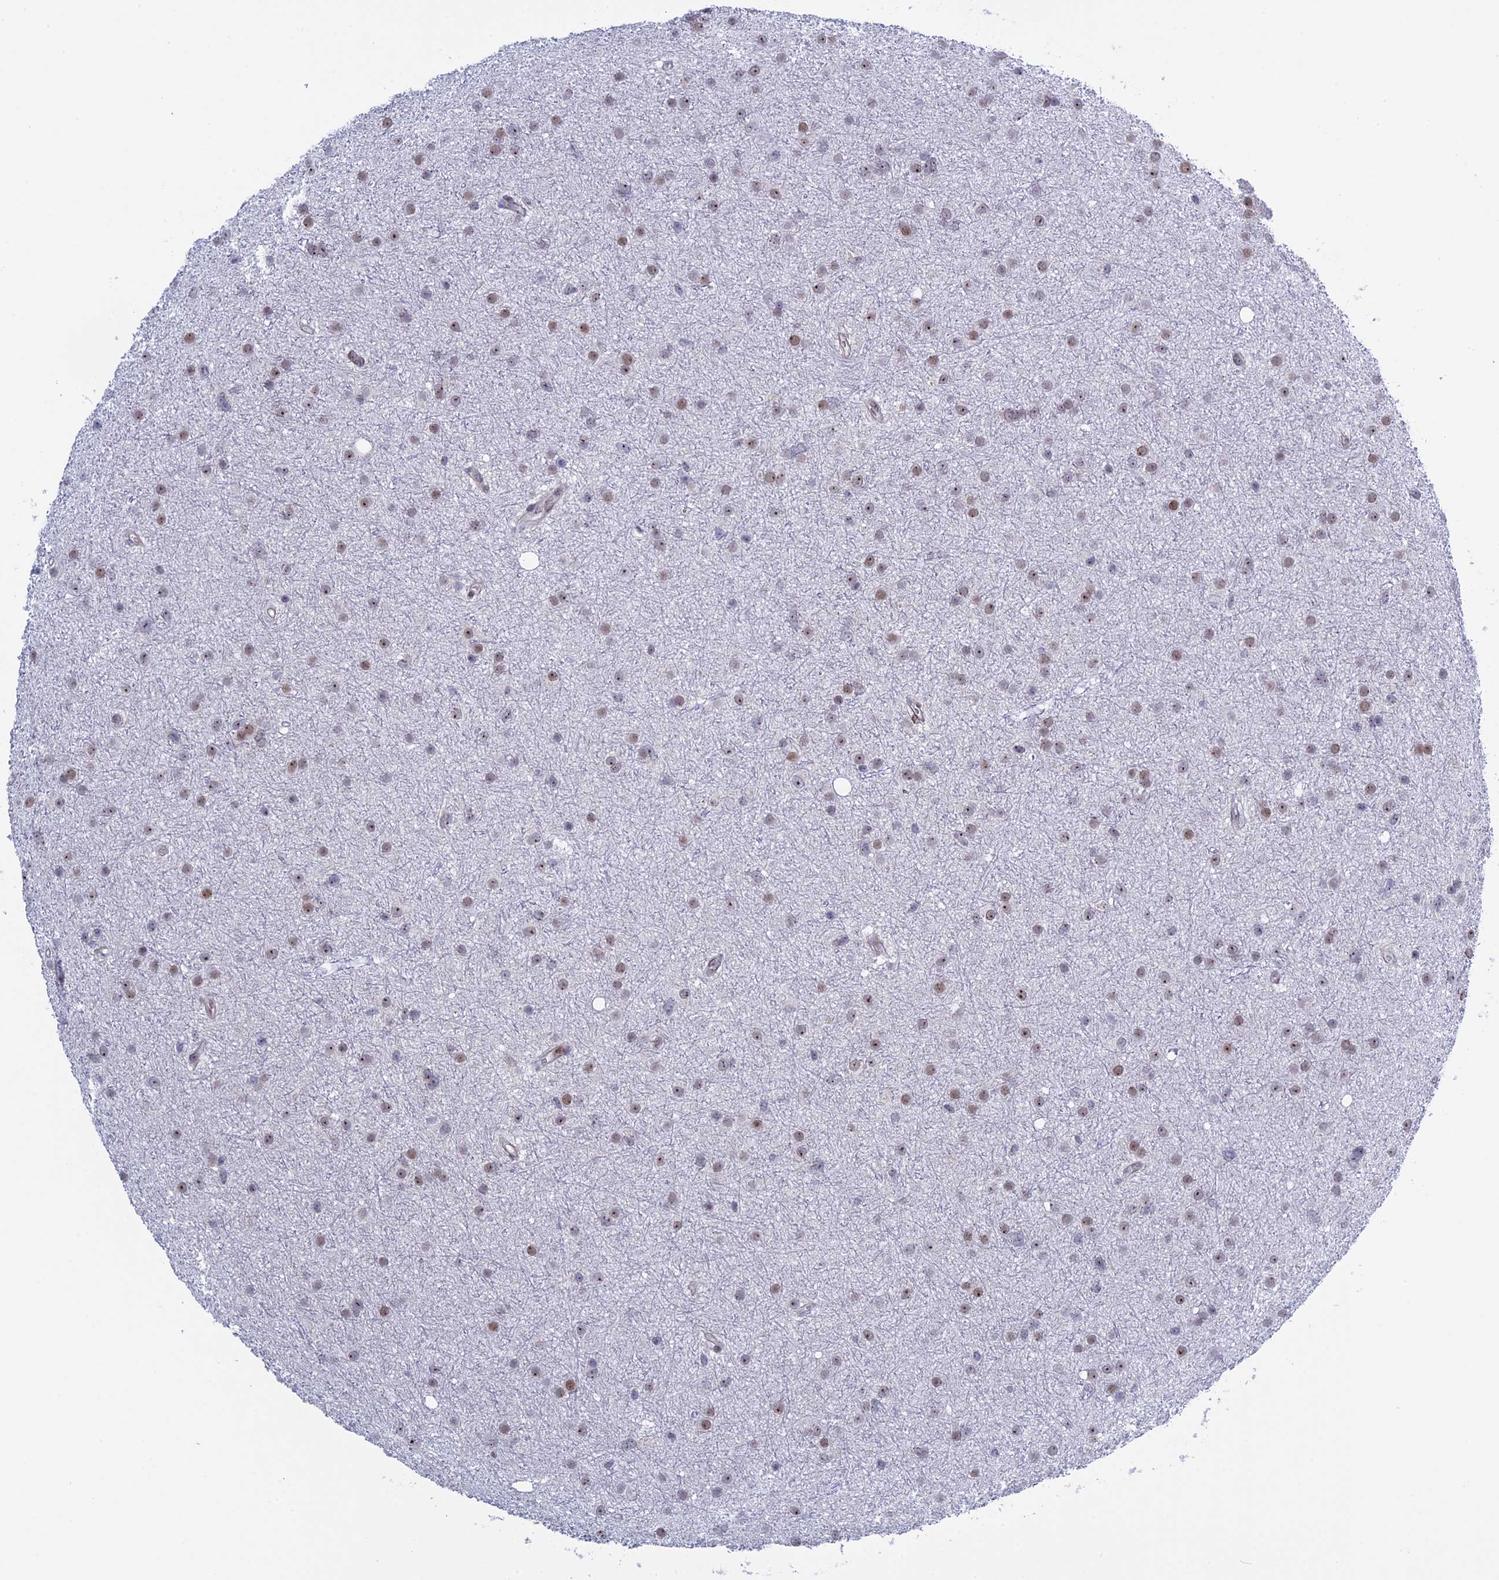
{"staining": {"intensity": "weak", "quantity": "25%-75%", "location": "nuclear"}, "tissue": "glioma", "cell_type": "Tumor cells", "image_type": "cancer", "snomed": [{"axis": "morphology", "description": "Glioma, malignant, Low grade"}, {"axis": "topography", "description": "Cerebral cortex"}], "caption": "High-power microscopy captured an immunohistochemistry micrograph of malignant glioma (low-grade), revealing weak nuclear expression in approximately 25%-75% of tumor cells.", "gene": "CCDC86", "patient": {"sex": "female", "age": 39}}